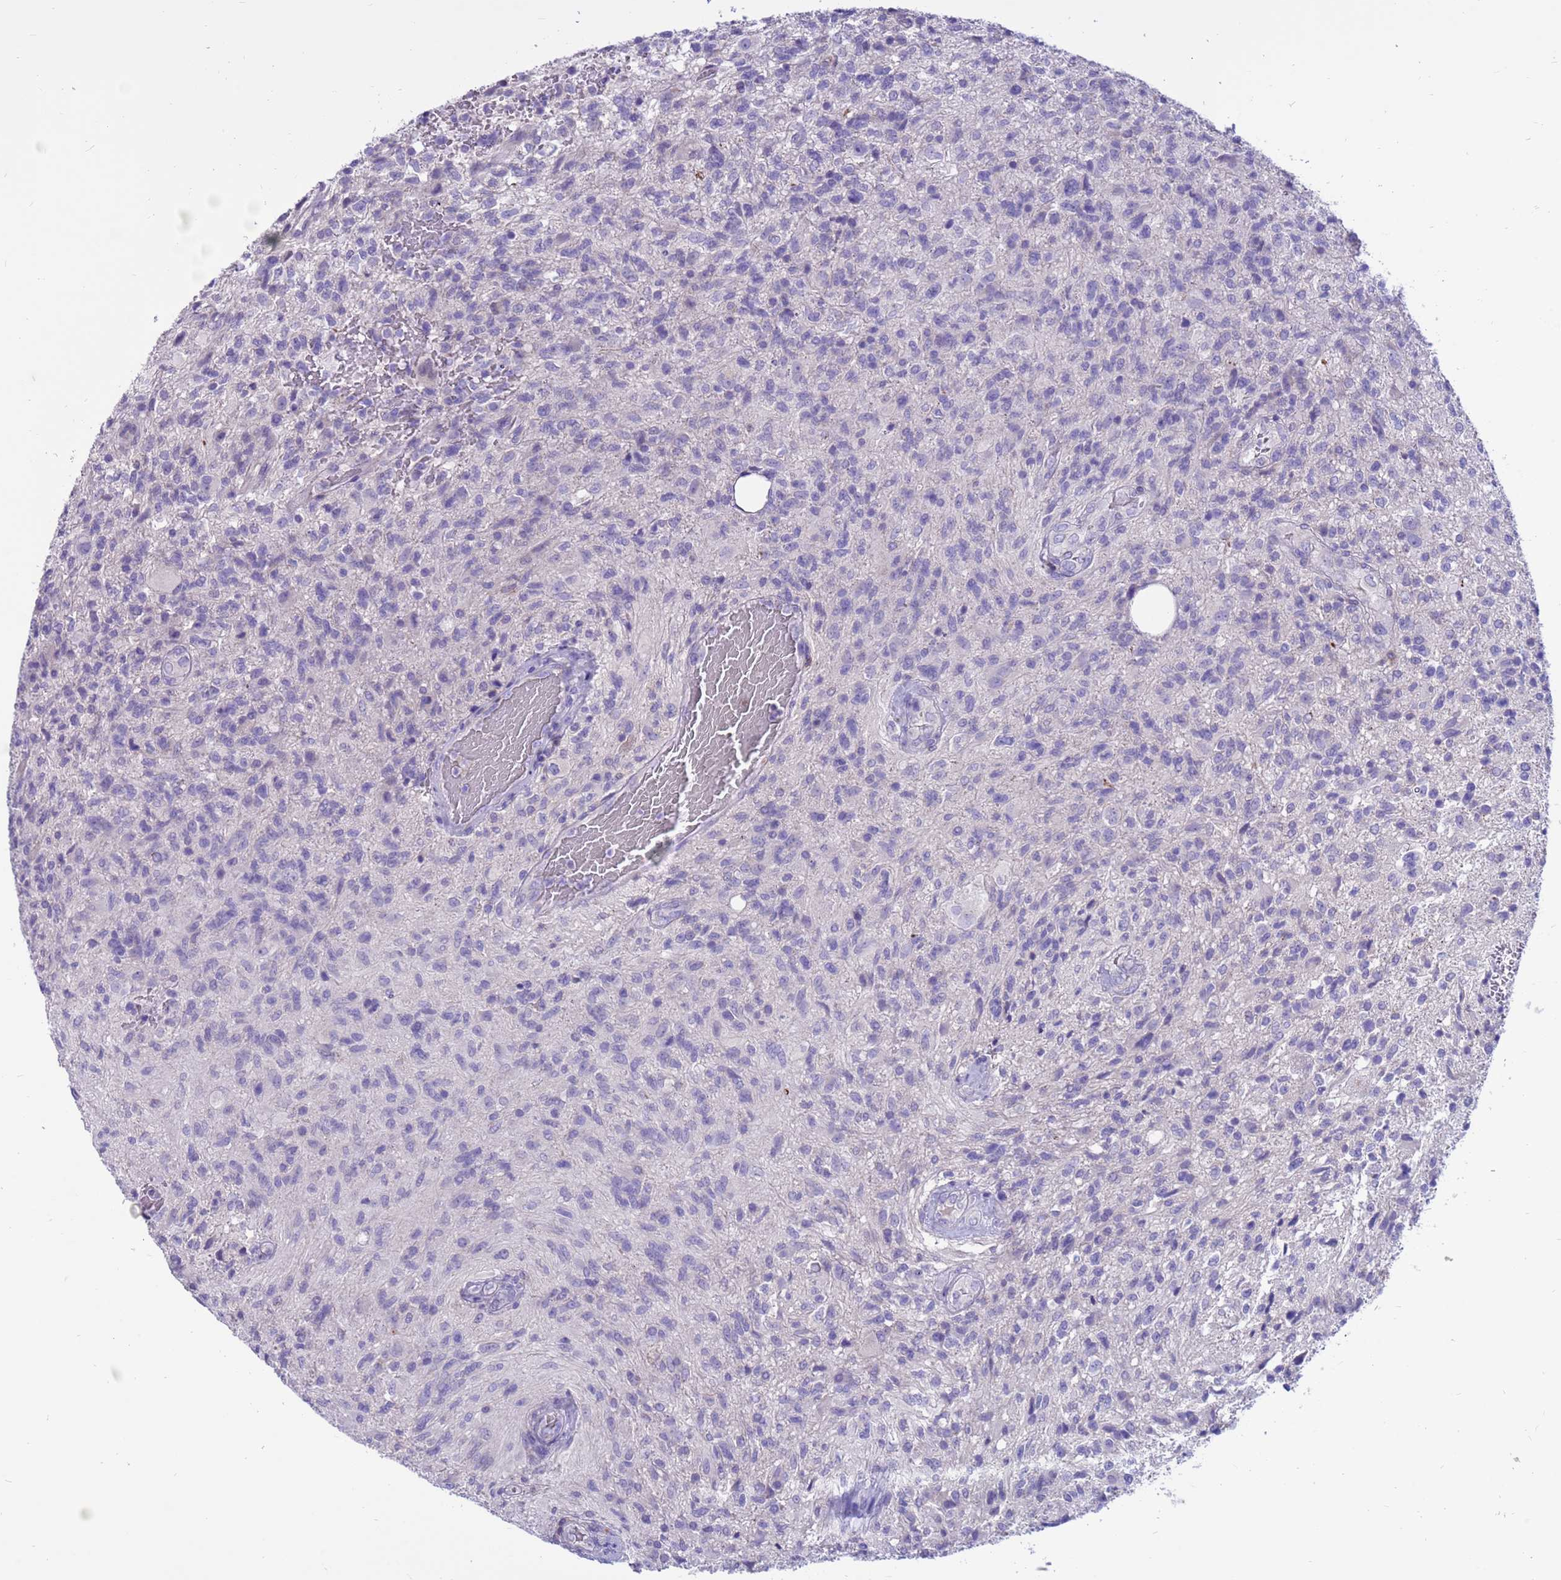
{"staining": {"intensity": "negative", "quantity": "none", "location": "none"}, "tissue": "glioma", "cell_type": "Tumor cells", "image_type": "cancer", "snomed": [{"axis": "morphology", "description": "Glioma, malignant, High grade"}, {"axis": "topography", "description": "Brain"}], "caption": "Malignant high-grade glioma was stained to show a protein in brown. There is no significant positivity in tumor cells. (Stains: DAB (3,3'-diaminobenzidine) immunohistochemistry with hematoxylin counter stain, Microscopy: brightfield microscopy at high magnification).", "gene": "PDE10A", "patient": {"sex": "male", "age": 56}}